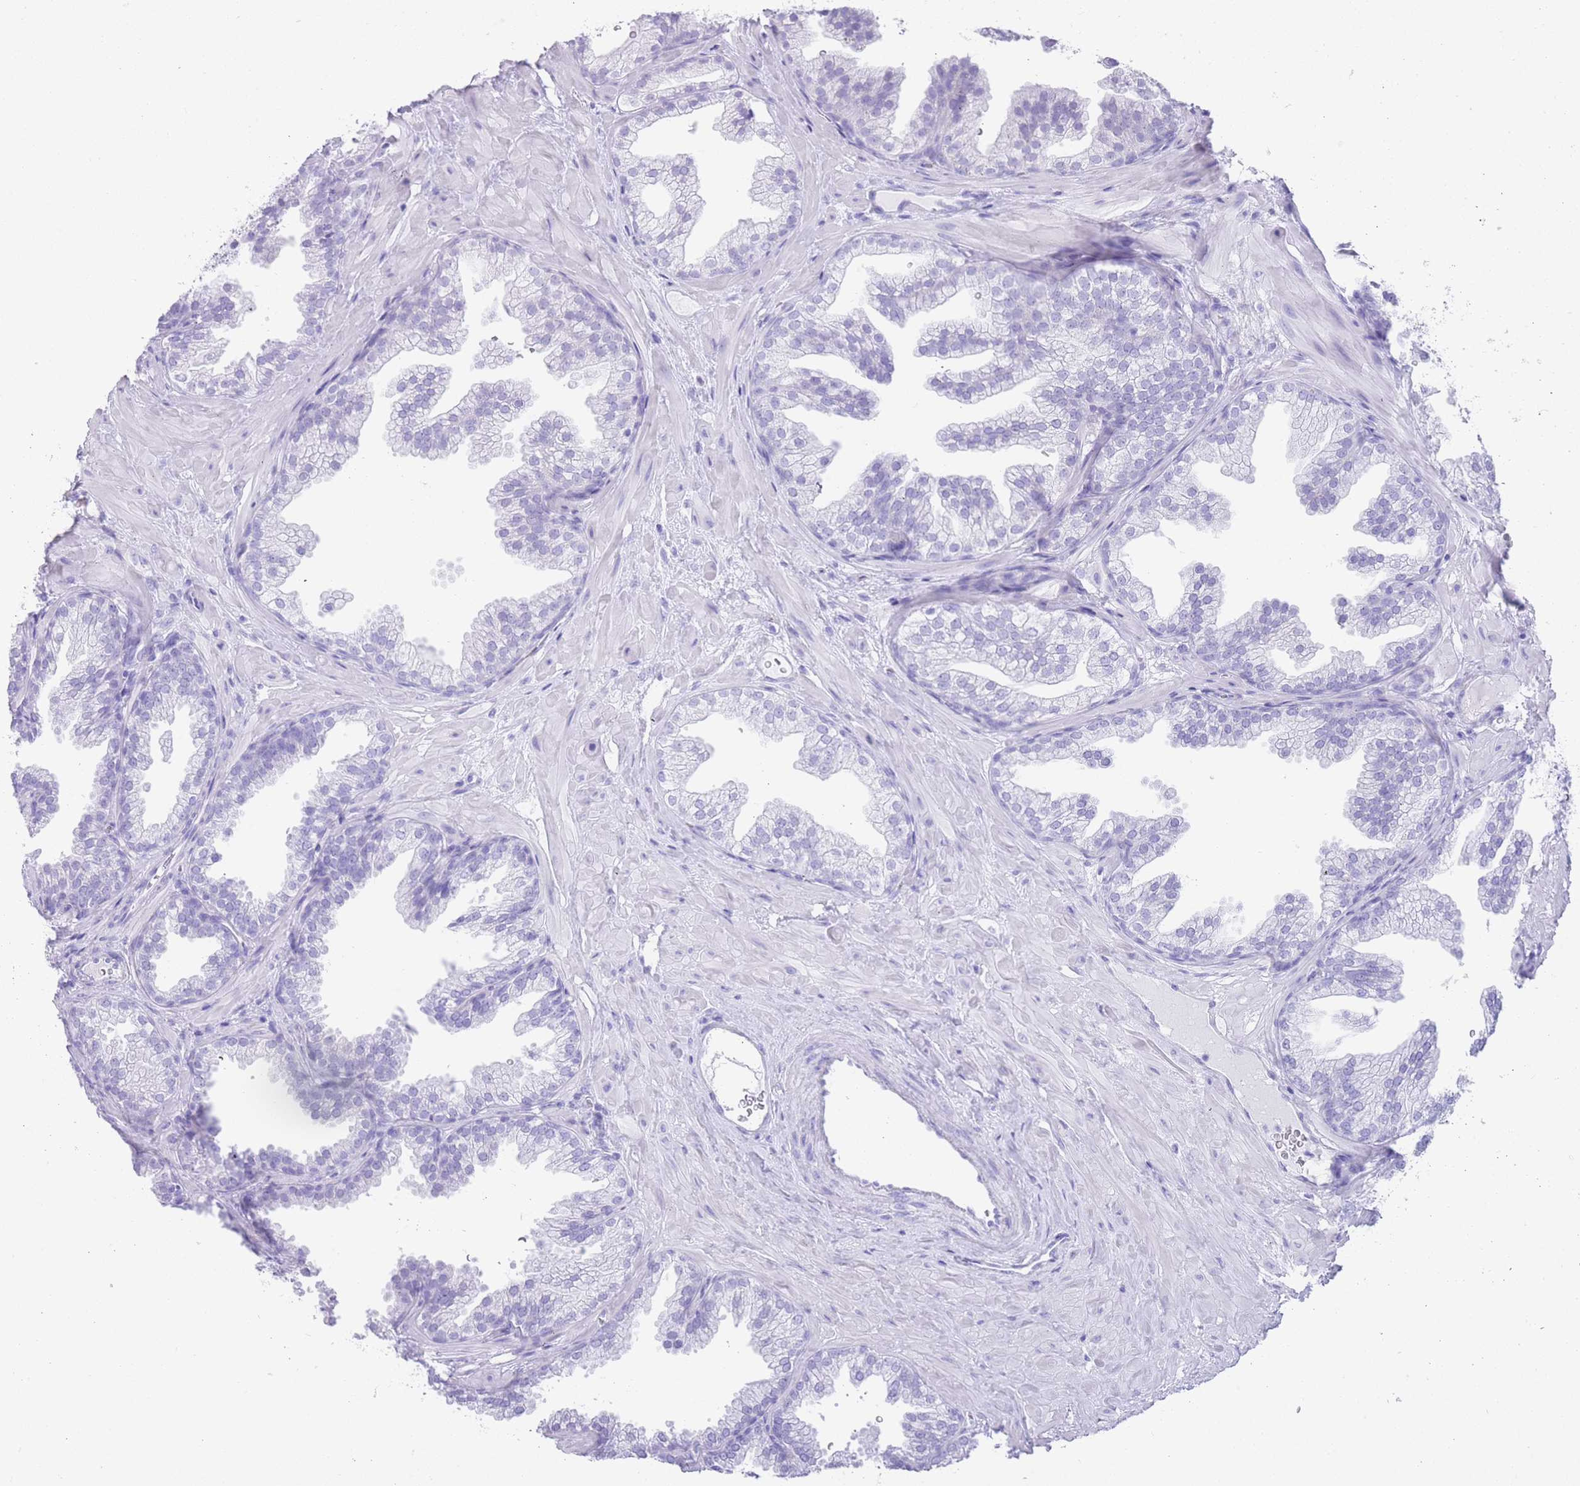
{"staining": {"intensity": "negative", "quantity": "none", "location": "none"}, "tissue": "prostate", "cell_type": "Glandular cells", "image_type": "normal", "snomed": [{"axis": "morphology", "description": "Normal tissue, NOS"}, {"axis": "topography", "description": "Prostate"}], "caption": "IHC micrograph of benign prostate: human prostate stained with DAB (3,3'-diaminobenzidine) displays no significant protein staining in glandular cells.", "gene": "ELOA2", "patient": {"sex": "male", "age": 37}}